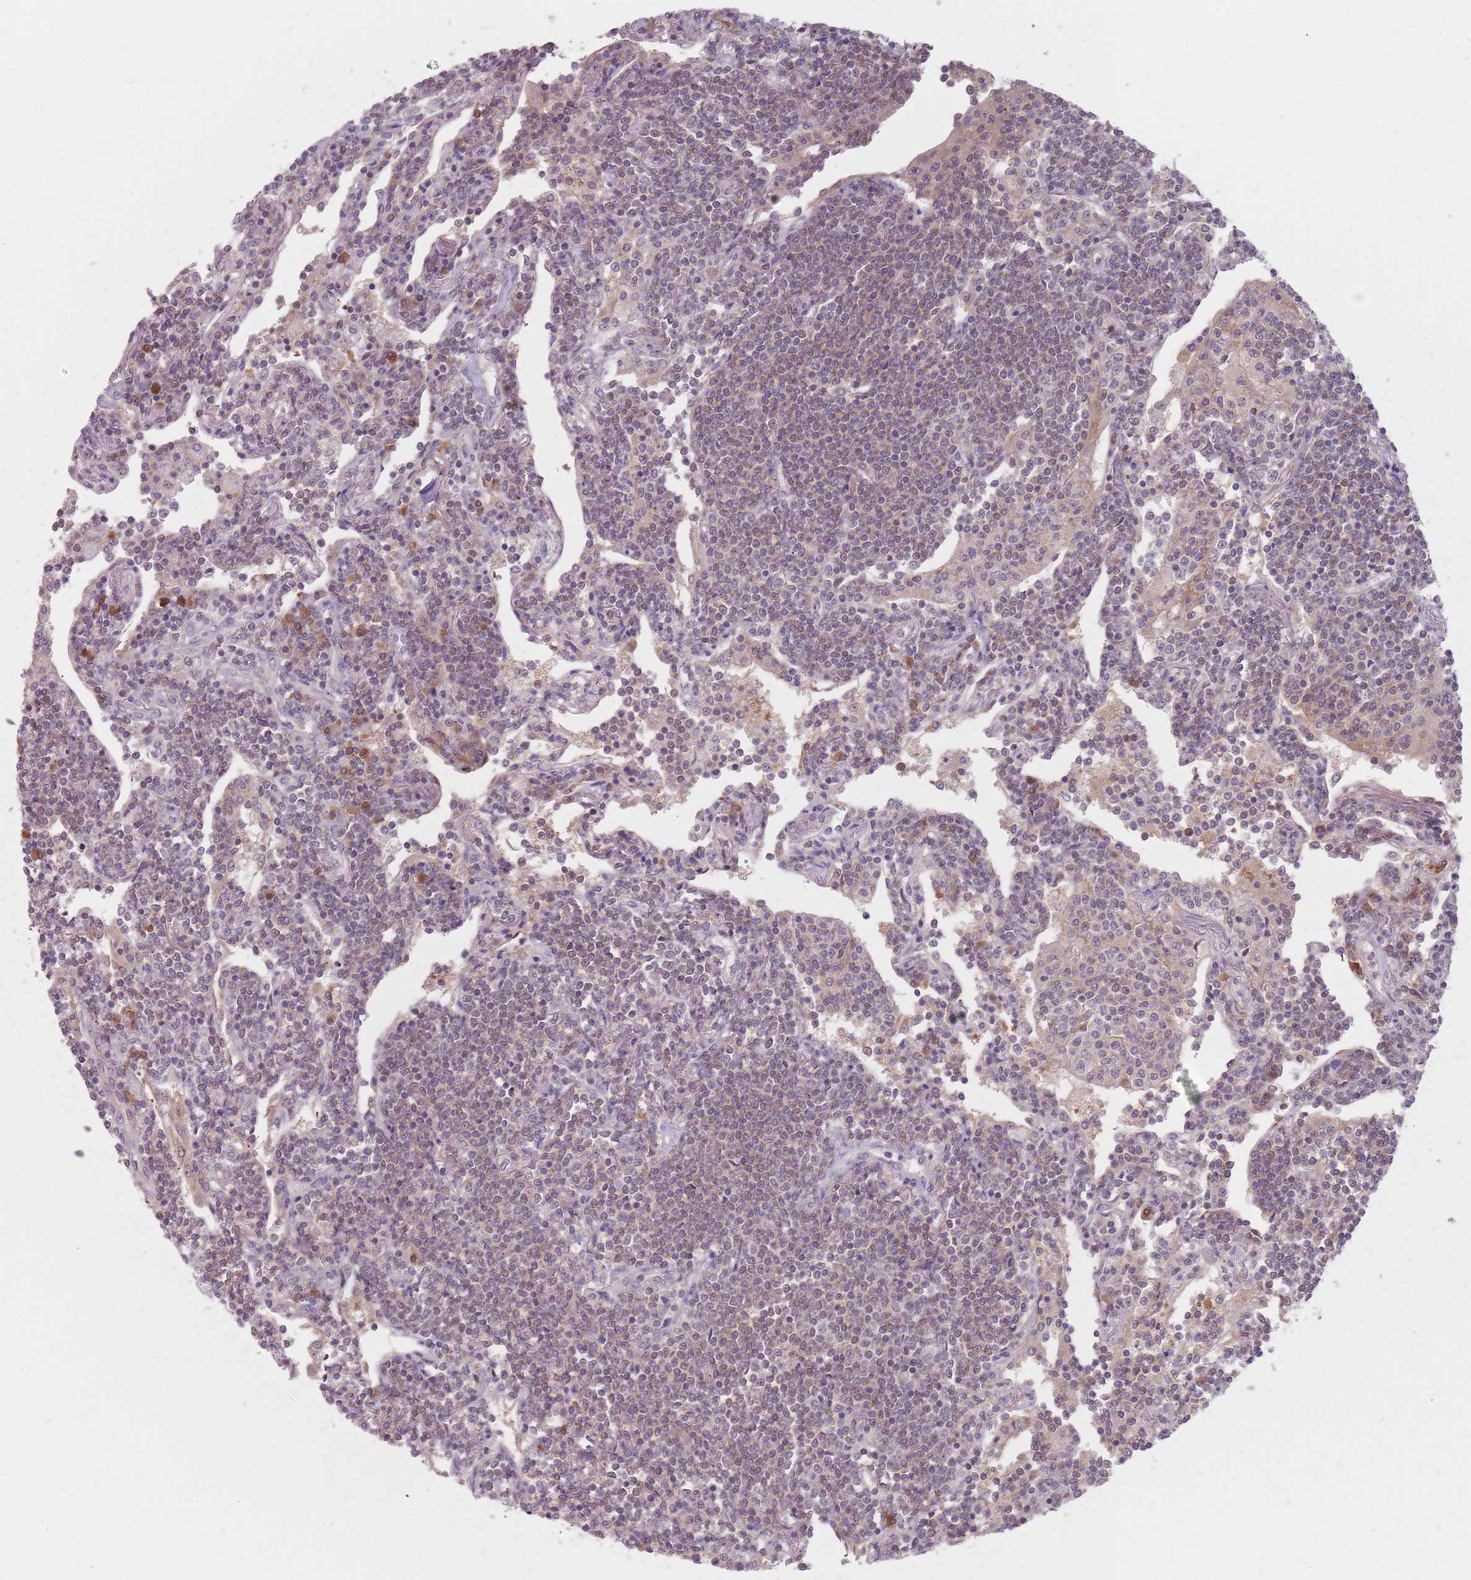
{"staining": {"intensity": "weak", "quantity": "<25%", "location": "nuclear"}, "tissue": "lymphoma", "cell_type": "Tumor cells", "image_type": "cancer", "snomed": [{"axis": "morphology", "description": "Malignant lymphoma, non-Hodgkin's type, Low grade"}, {"axis": "topography", "description": "Lung"}], "caption": "An immunohistochemistry (IHC) image of lymphoma is shown. There is no staining in tumor cells of lymphoma. The staining was performed using DAB to visualize the protein expression in brown, while the nuclei were stained in blue with hematoxylin (Magnification: 20x).", "gene": "NAXE", "patient": {"sex": "female", "age": 71}}